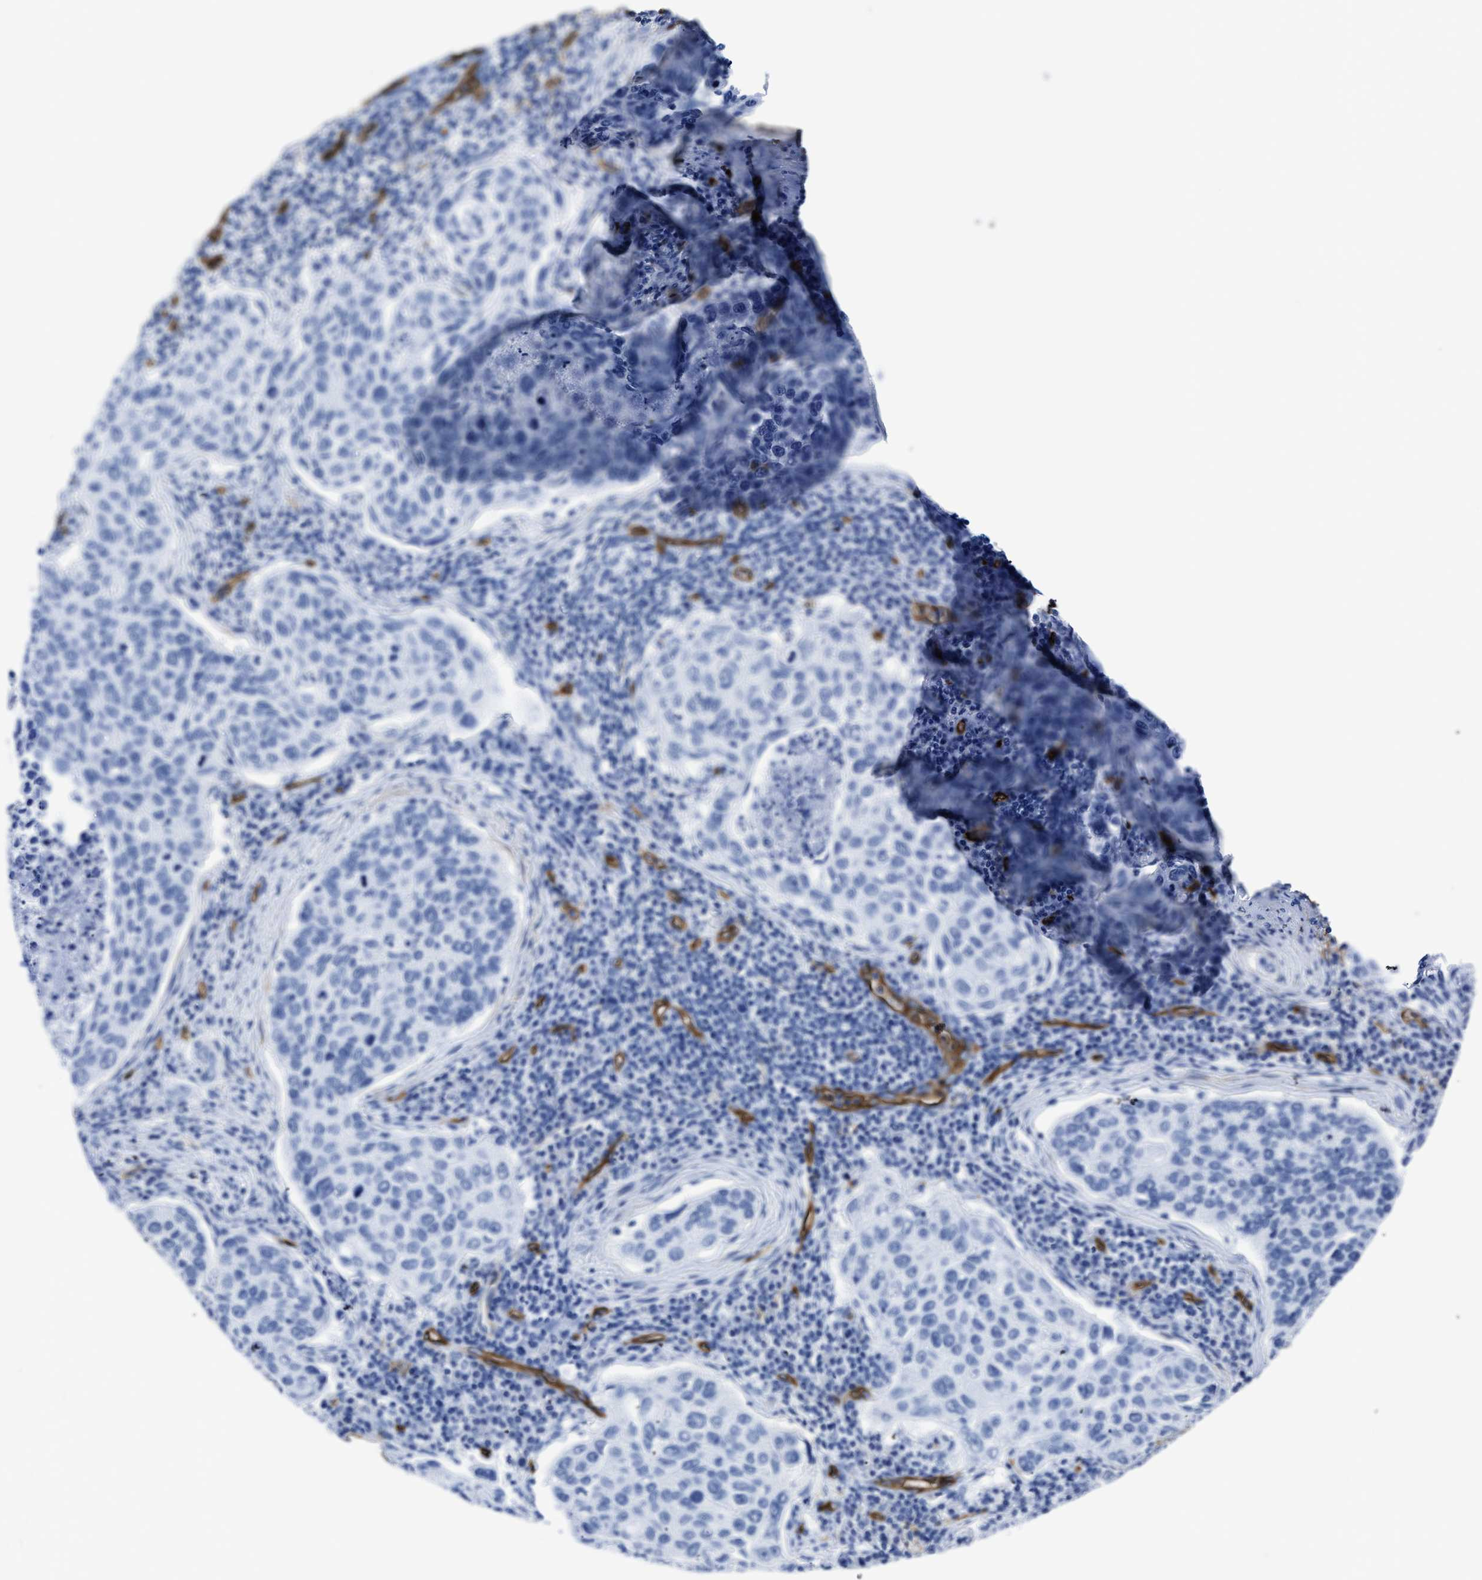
{"staining": {"intensity": "negative", "quantity": "none", "location": "none"}, "tissue": "cervical cancer", "cell_type": "Tumor cells", "image_type": "cancer", "snomed": [{"axis": "morphology", "description": "Squamous cell carcinoma, NOS"}, {"axis": "topography", "description": "Cervix"}], "caption": "DAB (3,3'-diaminobenzidine) immunohistochemical staining of cervical cancer (squamous cell carcinoma) demonstrates no significant positivity in tumor cells. The staining is performed using DAB brown chromogen with nuclei counter-stained in using hematoxylin.", "gene": "AQP1", "patient": {"sex": "female", "age": 53}}